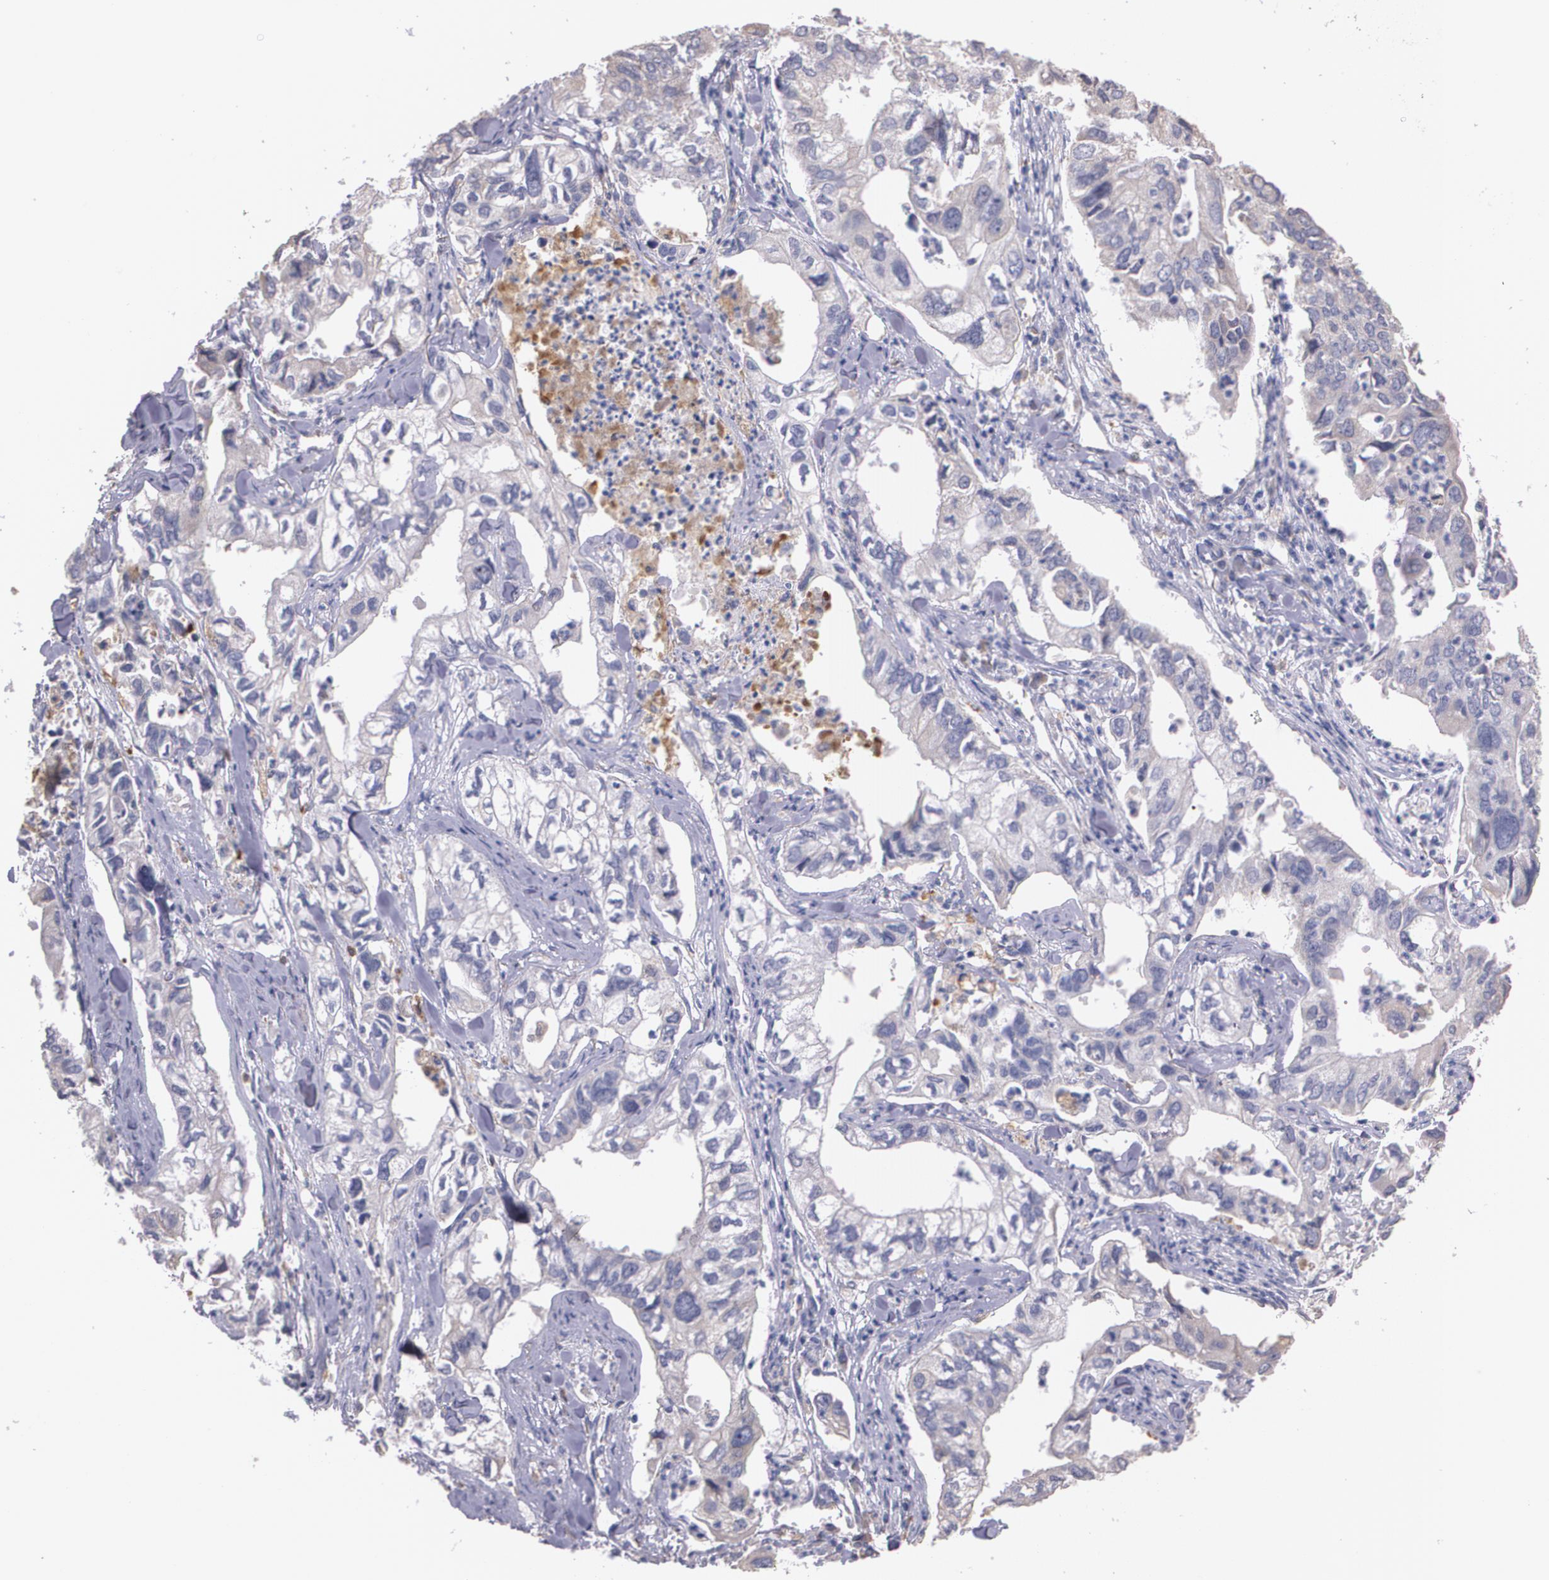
{"staining": {"intensity": "weak", "quantity": "<25%", "location": "cytoplasmic/membranous"}, "tissue": "lung cancer", "cell_type": "Tumor cells", "image_type": "cancer", "snomed": [{"axis": "morphology", "description": "Adenocarcinoma, NOS"}, {"axis": "topography", "description": "Lung"}], "caption": "Immunohistochemical staining of lung adenocarcinoma demonstrates no significant staining in tumor cells.", "gene": "AMBP", "patient": {"sex": "male", "age": 48}}